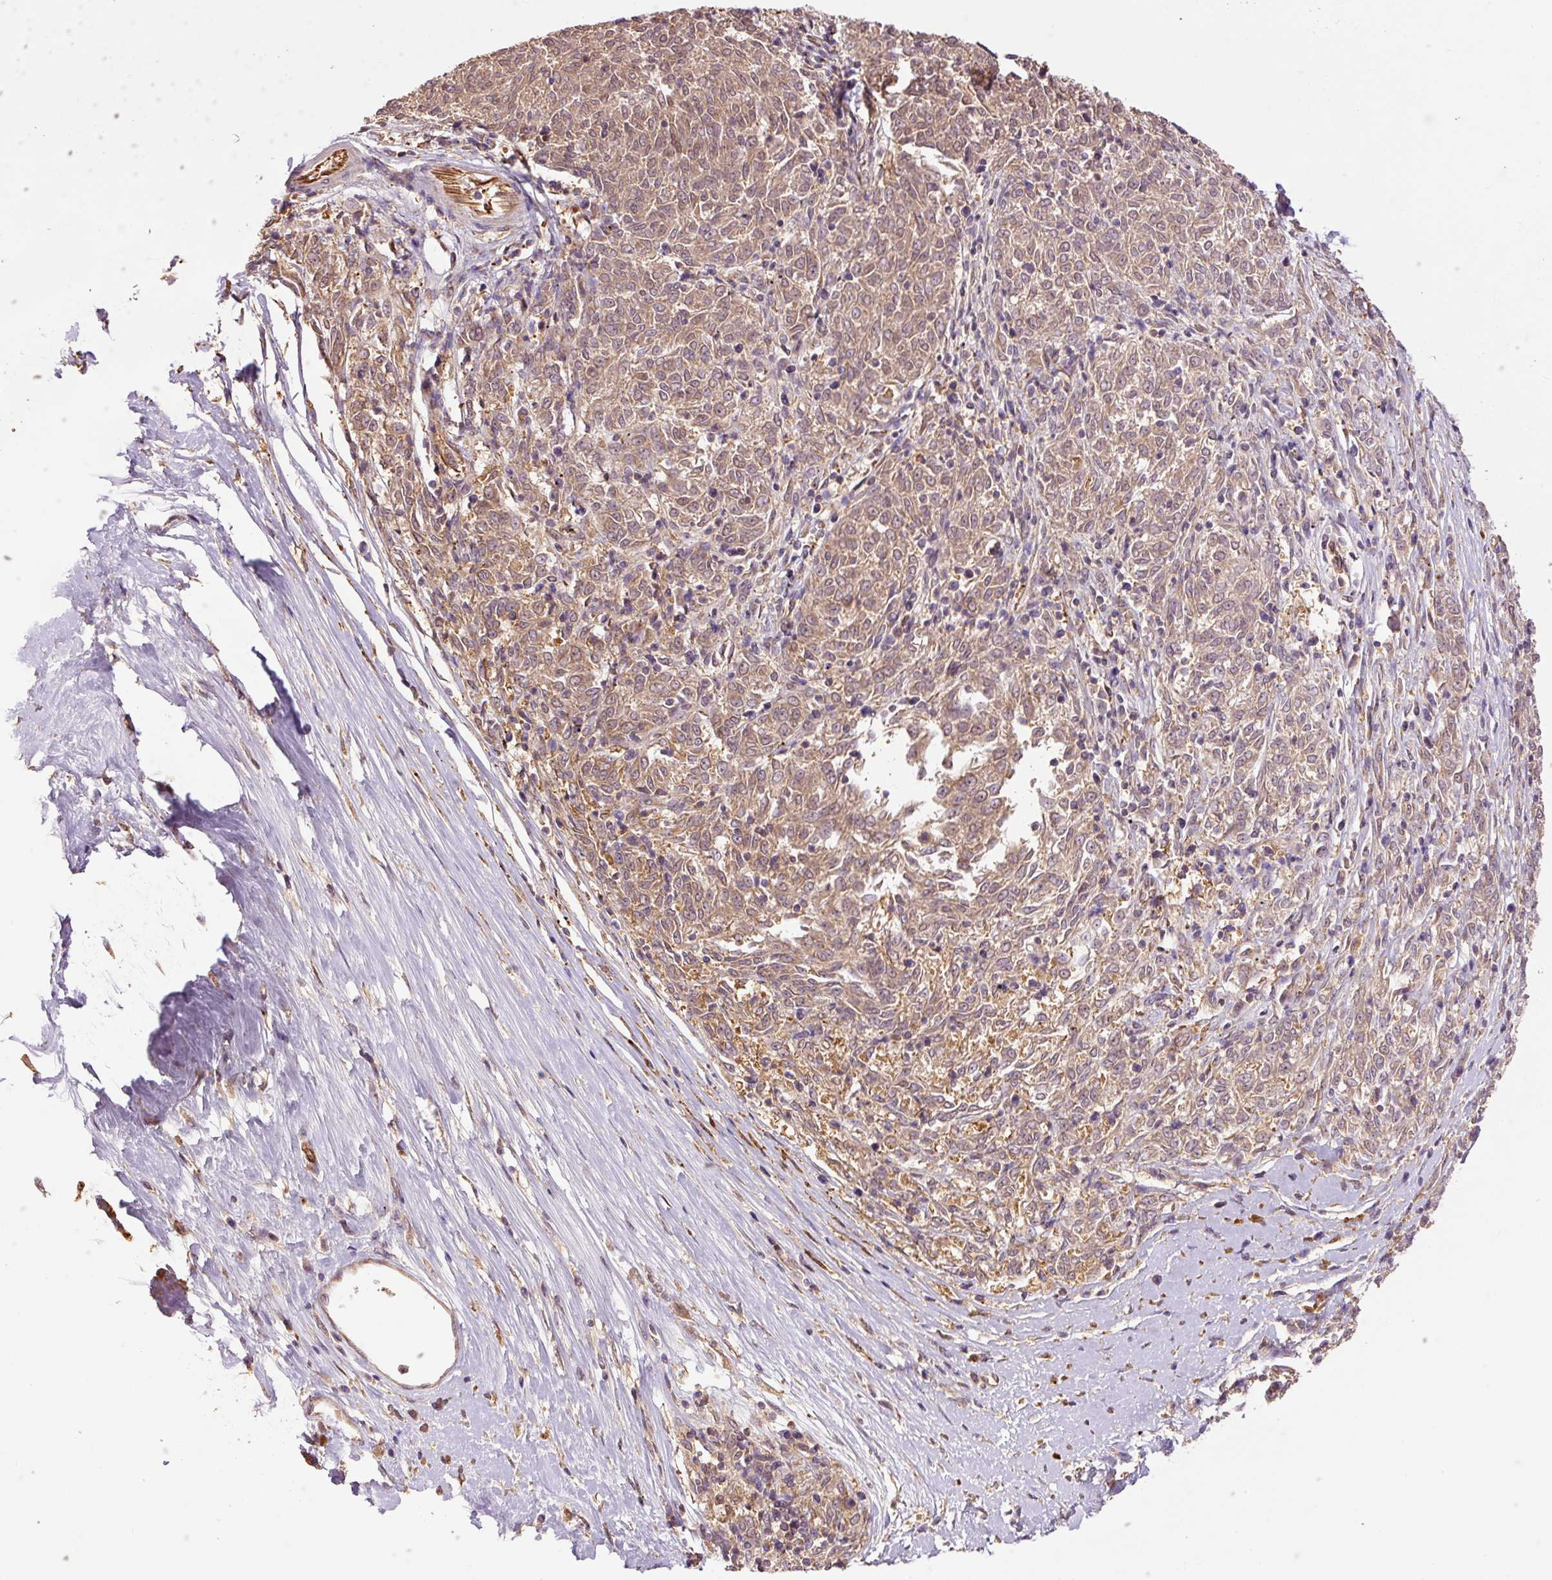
{"staining": {"intensity": "moderate", "quantity": ">75%", "location": "cytoplasmic/membranous,nuclear"}, "tissue": "melanoma", "cell_type": "Tumor cells", "image_type": "cancer", "snomed": [{"axis": "morphology", "description": "Malignant melanoma, NOS"}, {"axis": "topography", "description": "Skin"}], "caption": "The photomicrograph displays a brown stain indicating the presence of a protein in the cytoplasmic/membranous and nuclear of tumor cells in malignant melanoma.", "gene": "PCK2", "patient": {"sex": "female", "age": 72}}